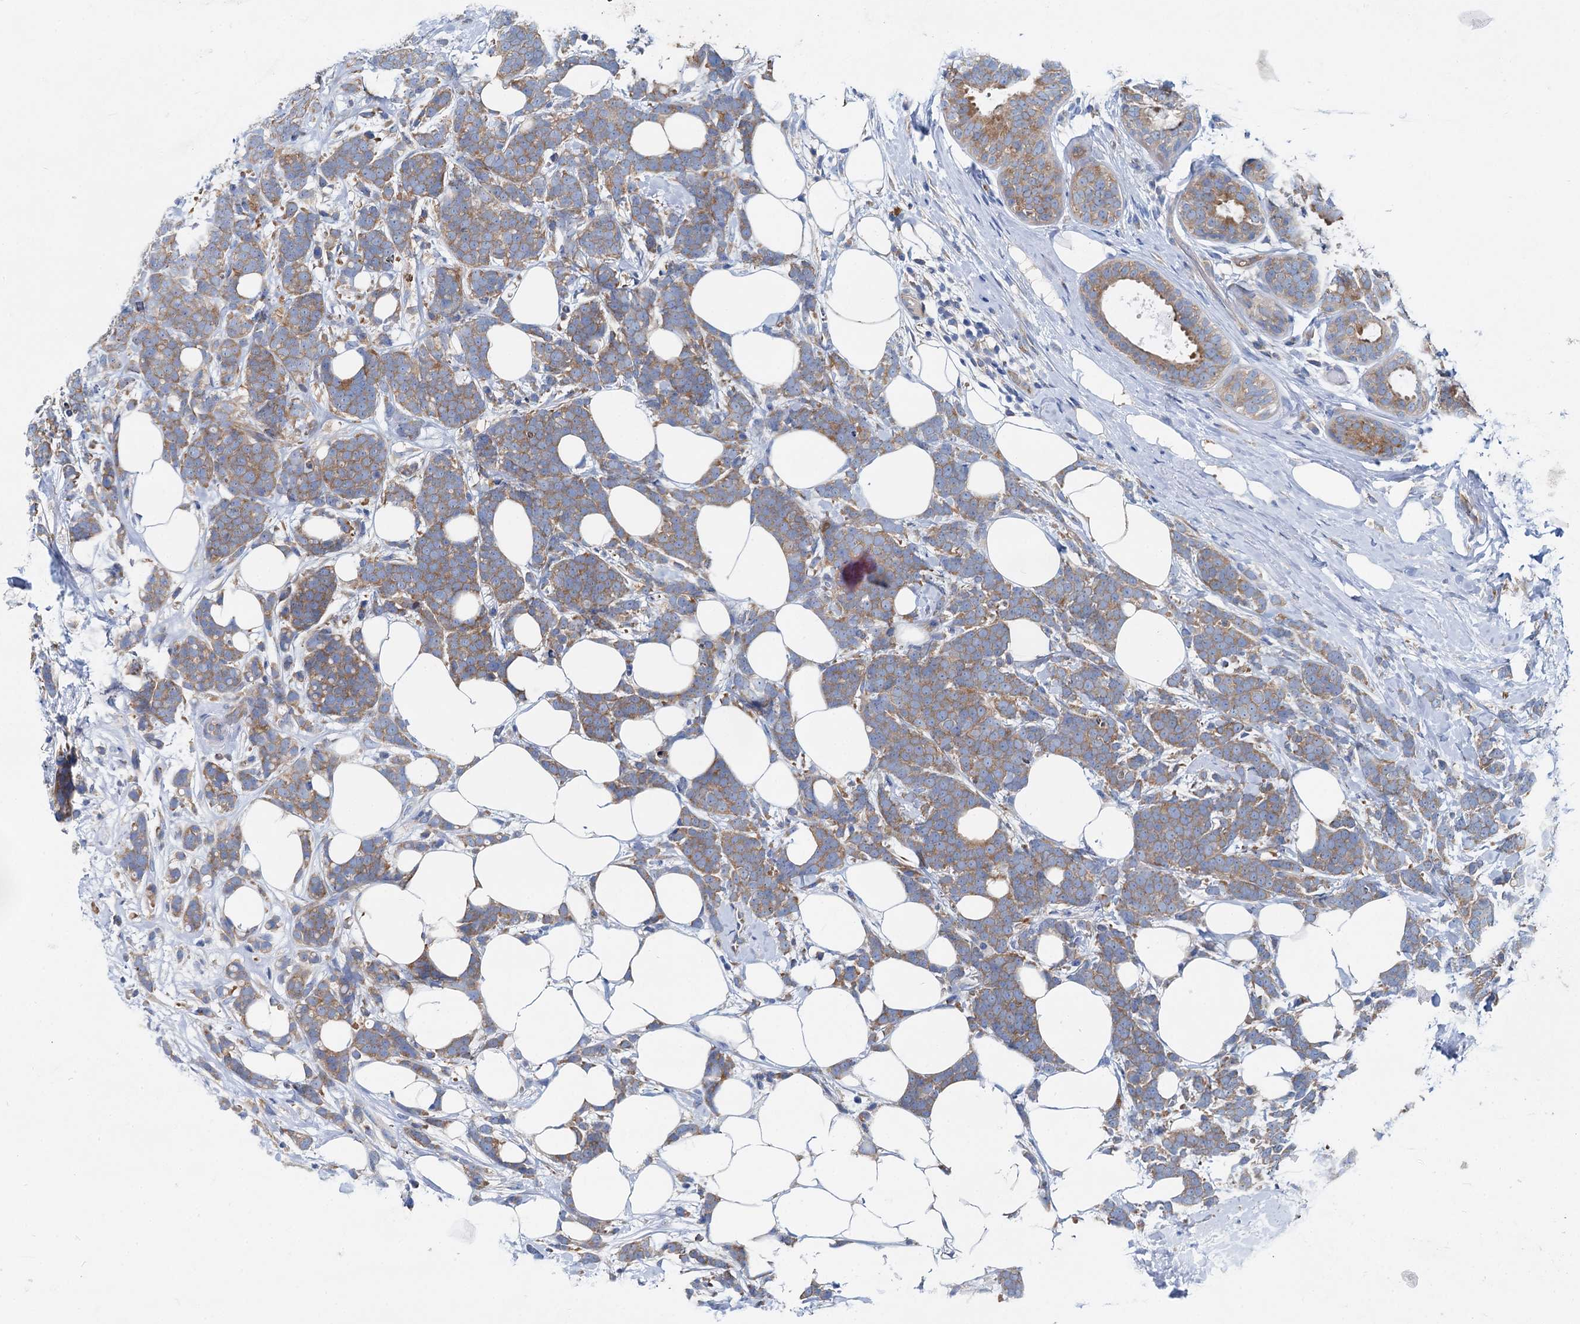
{"staining": {"intensity": "moderate", "quantity": ">75%", "location": "cytoplasmic/membranous"}, "tissue": "breast cancer", "cell_type": "Tumor cells", "image_type": "cancer", "snomed": [{"axis": "morphology", "description": "Lobular carcinoma"}, {"axis": "topography", "description": "Breast"}], "caption": "High-power microscopy captured an immunohistochemistry micrograph of lobular carcinoma (breast), revealing moderate cytoplasmic/membranous expression in approximately >75% of tumor cells.", "gene": "QARS1", "patient": {"sex": "female", "age": 58}}